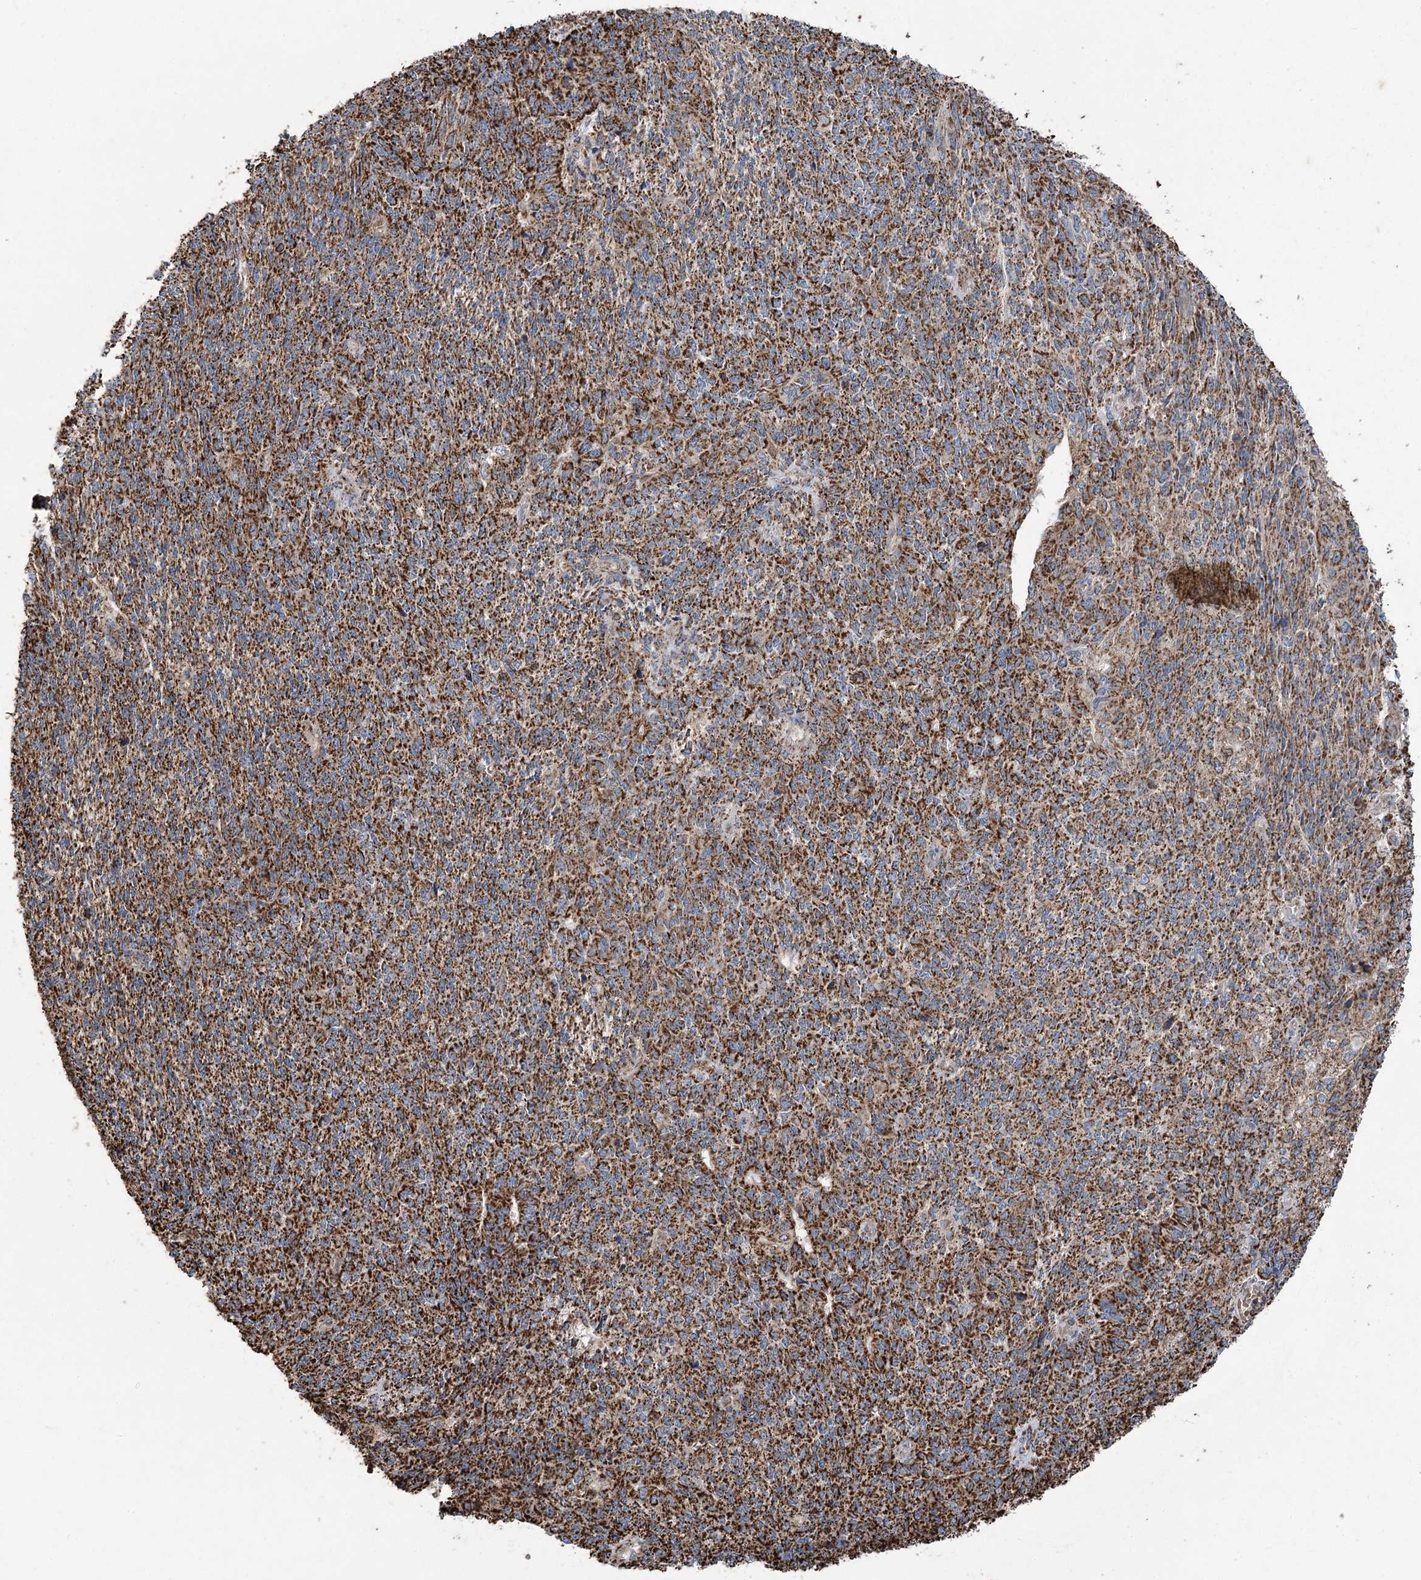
{"staining": {"intensity": "strong", "quantity": "25%-75%", "location": "cytoplasmic/membranous"}, "tissue": "endometrial cancer", "cell_type": "Tumor cells", "image_type": "cancer", "snomed": [{"axis": "morphology", "description": "Adenocarcinoma, NOS"}, {"axis": "topography", "description": "Endometrium"}], "caption": "This micrograph displays IHC staining of human endometrial adenocarcinoma, with high strong cytoplasmic/membranous staining in about 25%-75% of tumor cells.", "gene": "CARD19", "patient": {"sex": "female", "age": 32}}